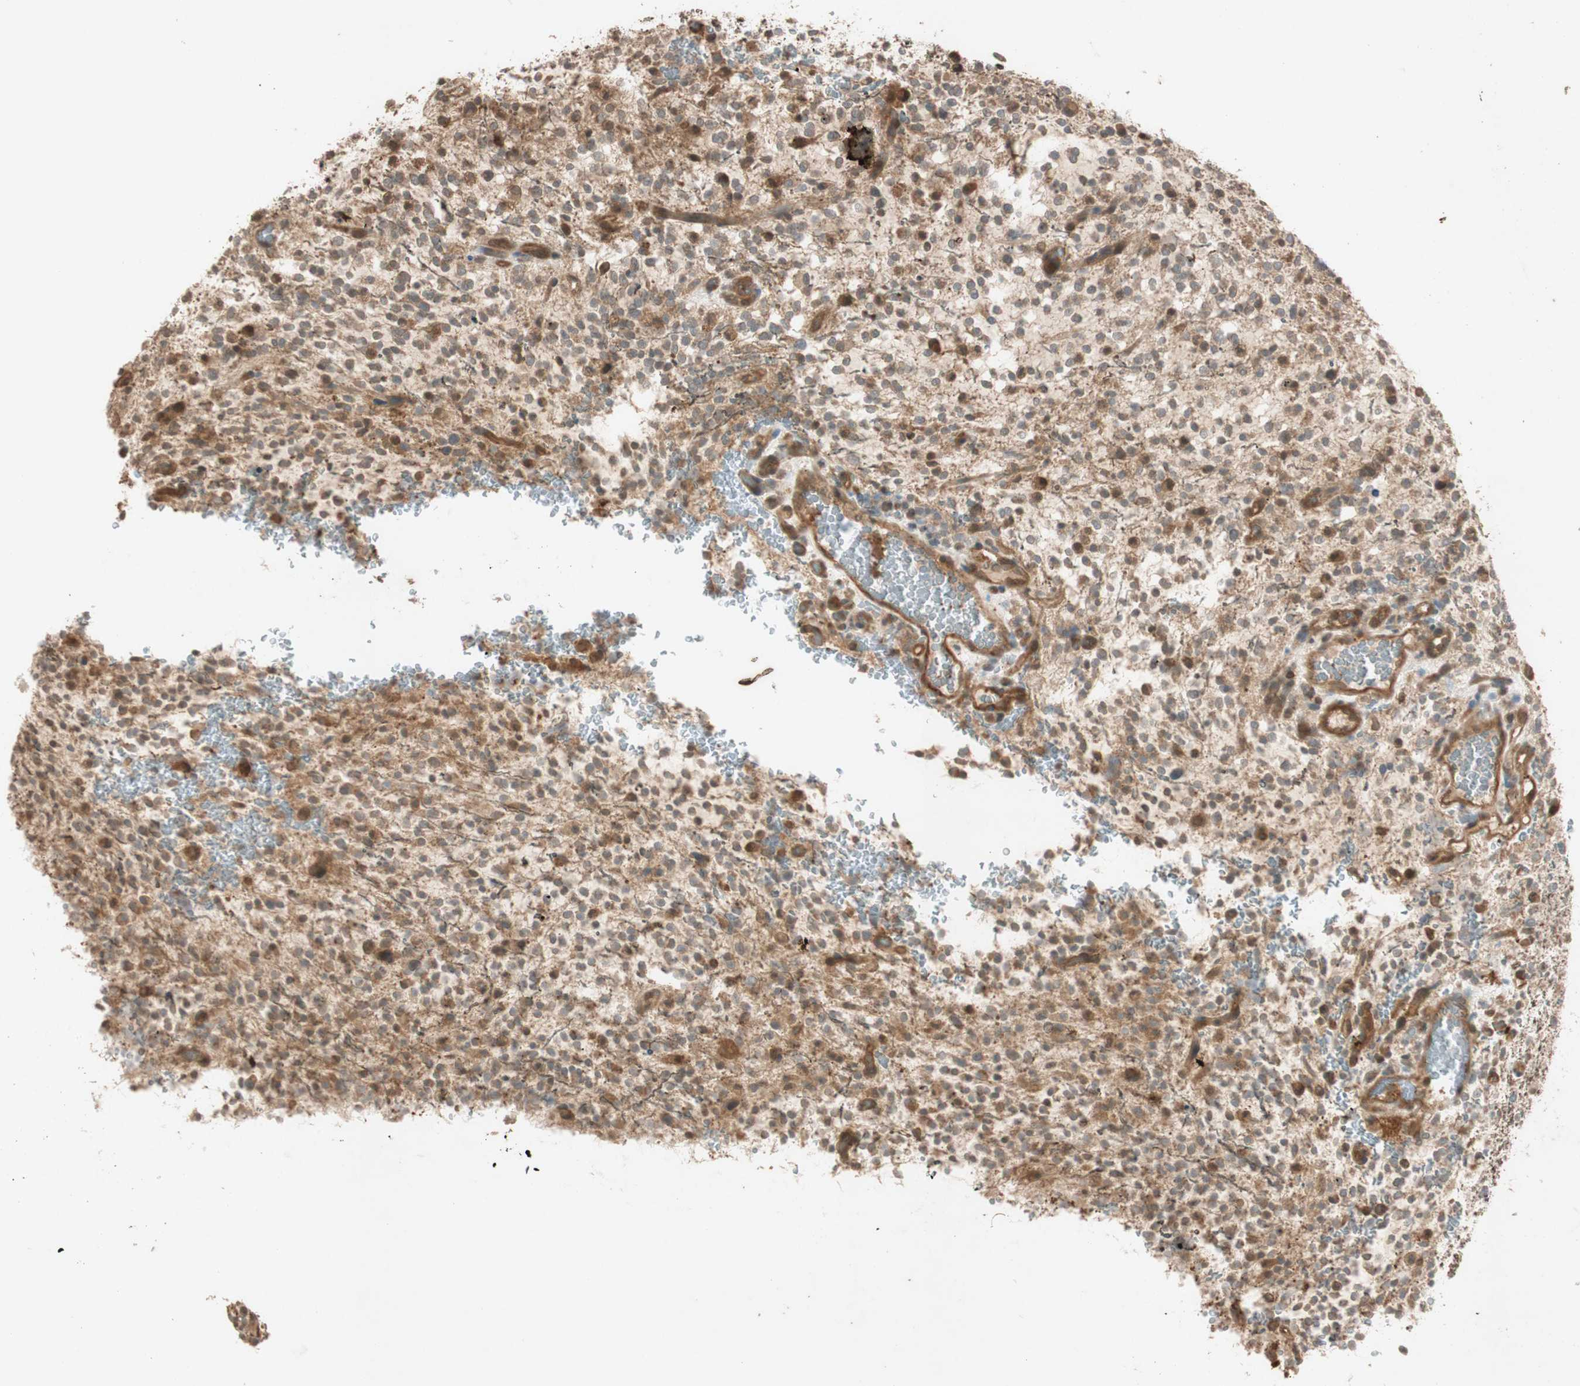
{"staining": {"intensity": "moderate", "quantity": ">75%", "location": "cytoplasmic/membranous,nuclear"}, "tissue": "glioma", "cell_type": "Tumor cells", "image_type": "cancer", "snomed": [{"axis": "morphology", "description": "Glioma, malignant, High grade"}, {"axis": "topography", "description": "Brain"}], "caption": "DAB immunohistochemical staining of human glioma reveals moderate cytoplasmic/membranous and nuclear protein positivity in about >75% of tumor cells. Immunohistochemistry stains the protein in brown and the nuclei are stained blue.", "gene": "EPHA8", "patient": {"sex": "male", "age": 48}}